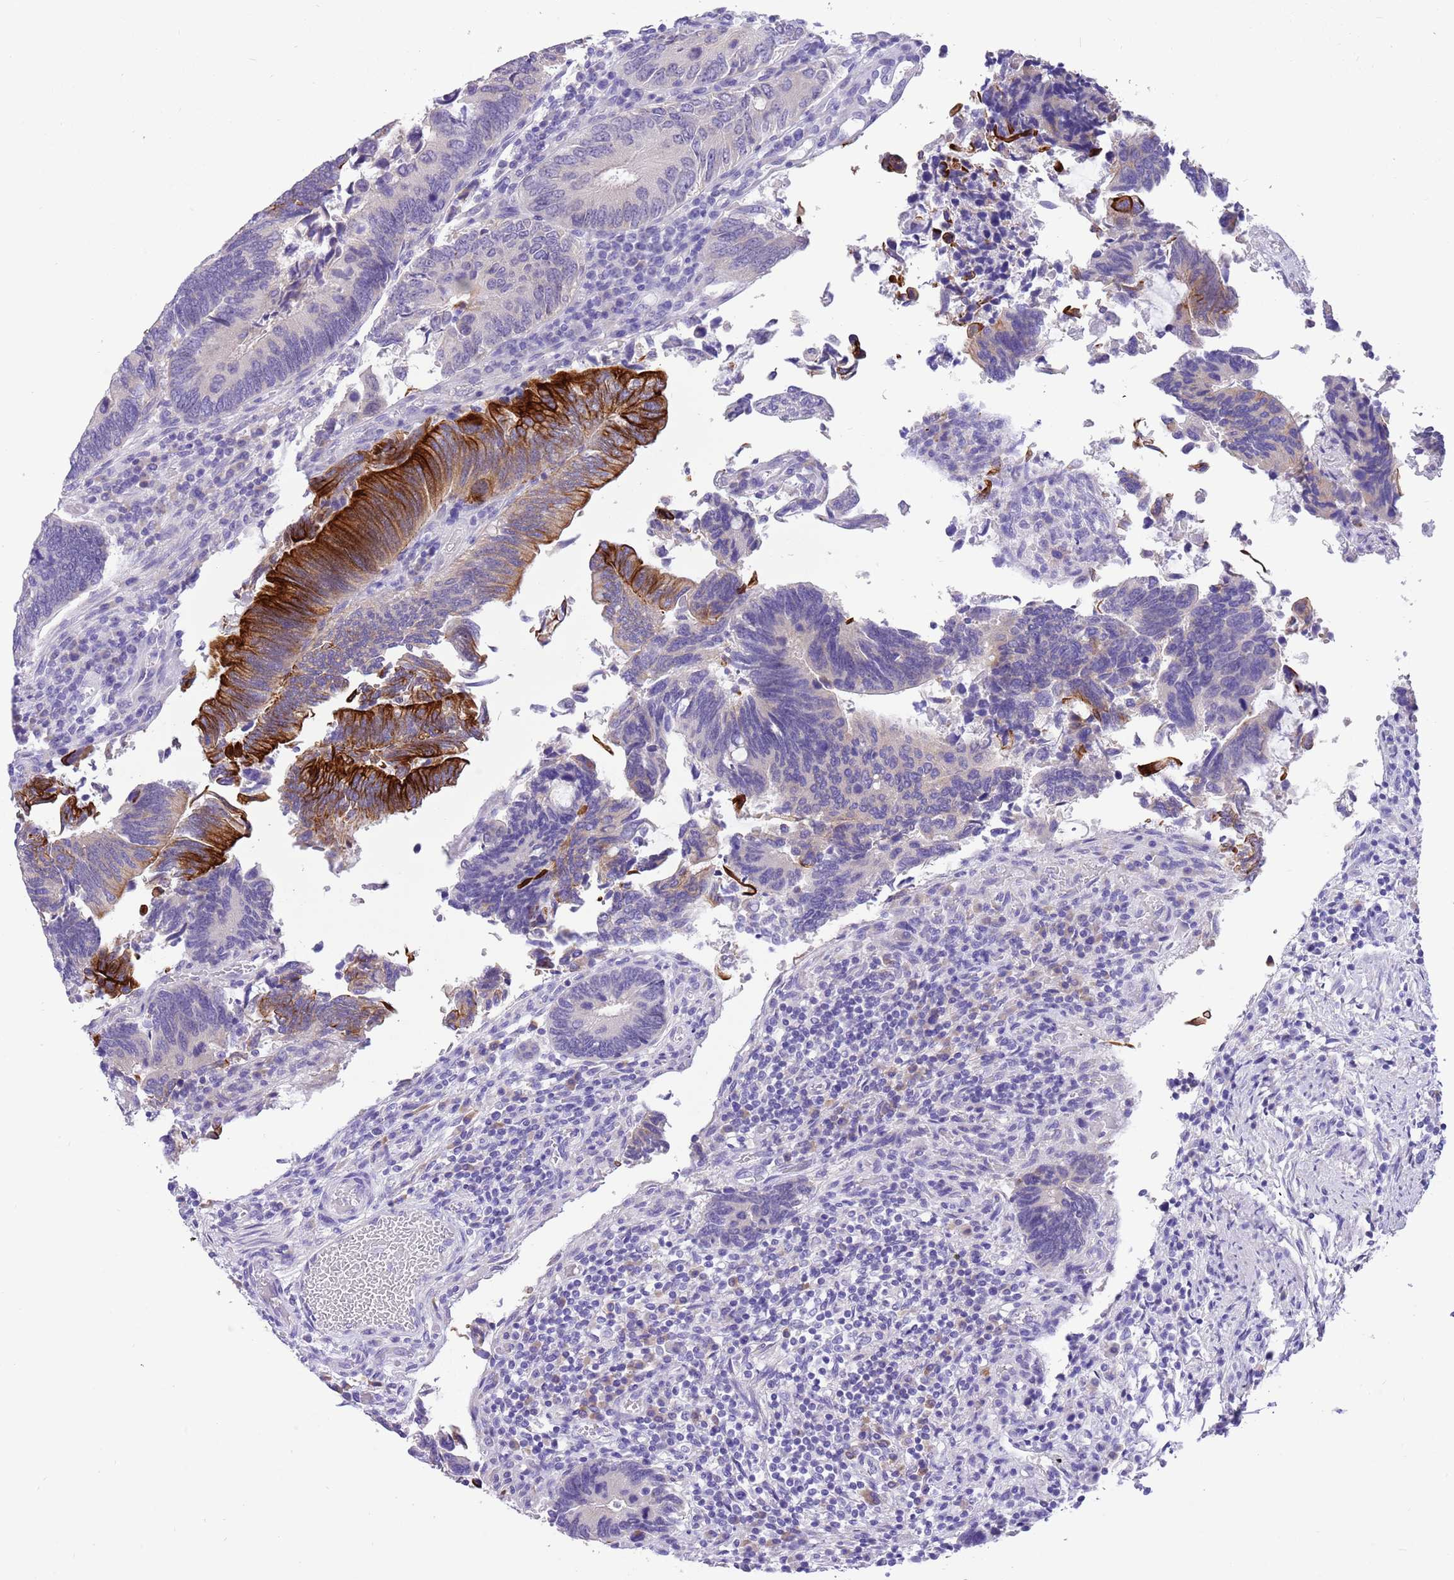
{"staining": {"intensity": "strong", "quantity": "<25%", "location": "cytoplasmic/membranous"}, "tissue": "colorectal cancer", "cell_type": "Tumor cells", "image_type": "cancer", "snomed": [{"axis": "morphology", "description": "Adenocarcinoma, NOS"}, {"axis": "topography", "description": "Colon"}], "caption": "Immunohistochemistry of human colorectal adenocarcinoma displays medium levels of strong cytoplasmic/membranous positivity in about <25% of tumor cells.", "gene": "R3HDM4", "patient": {"sex": "male", "age": 87}}